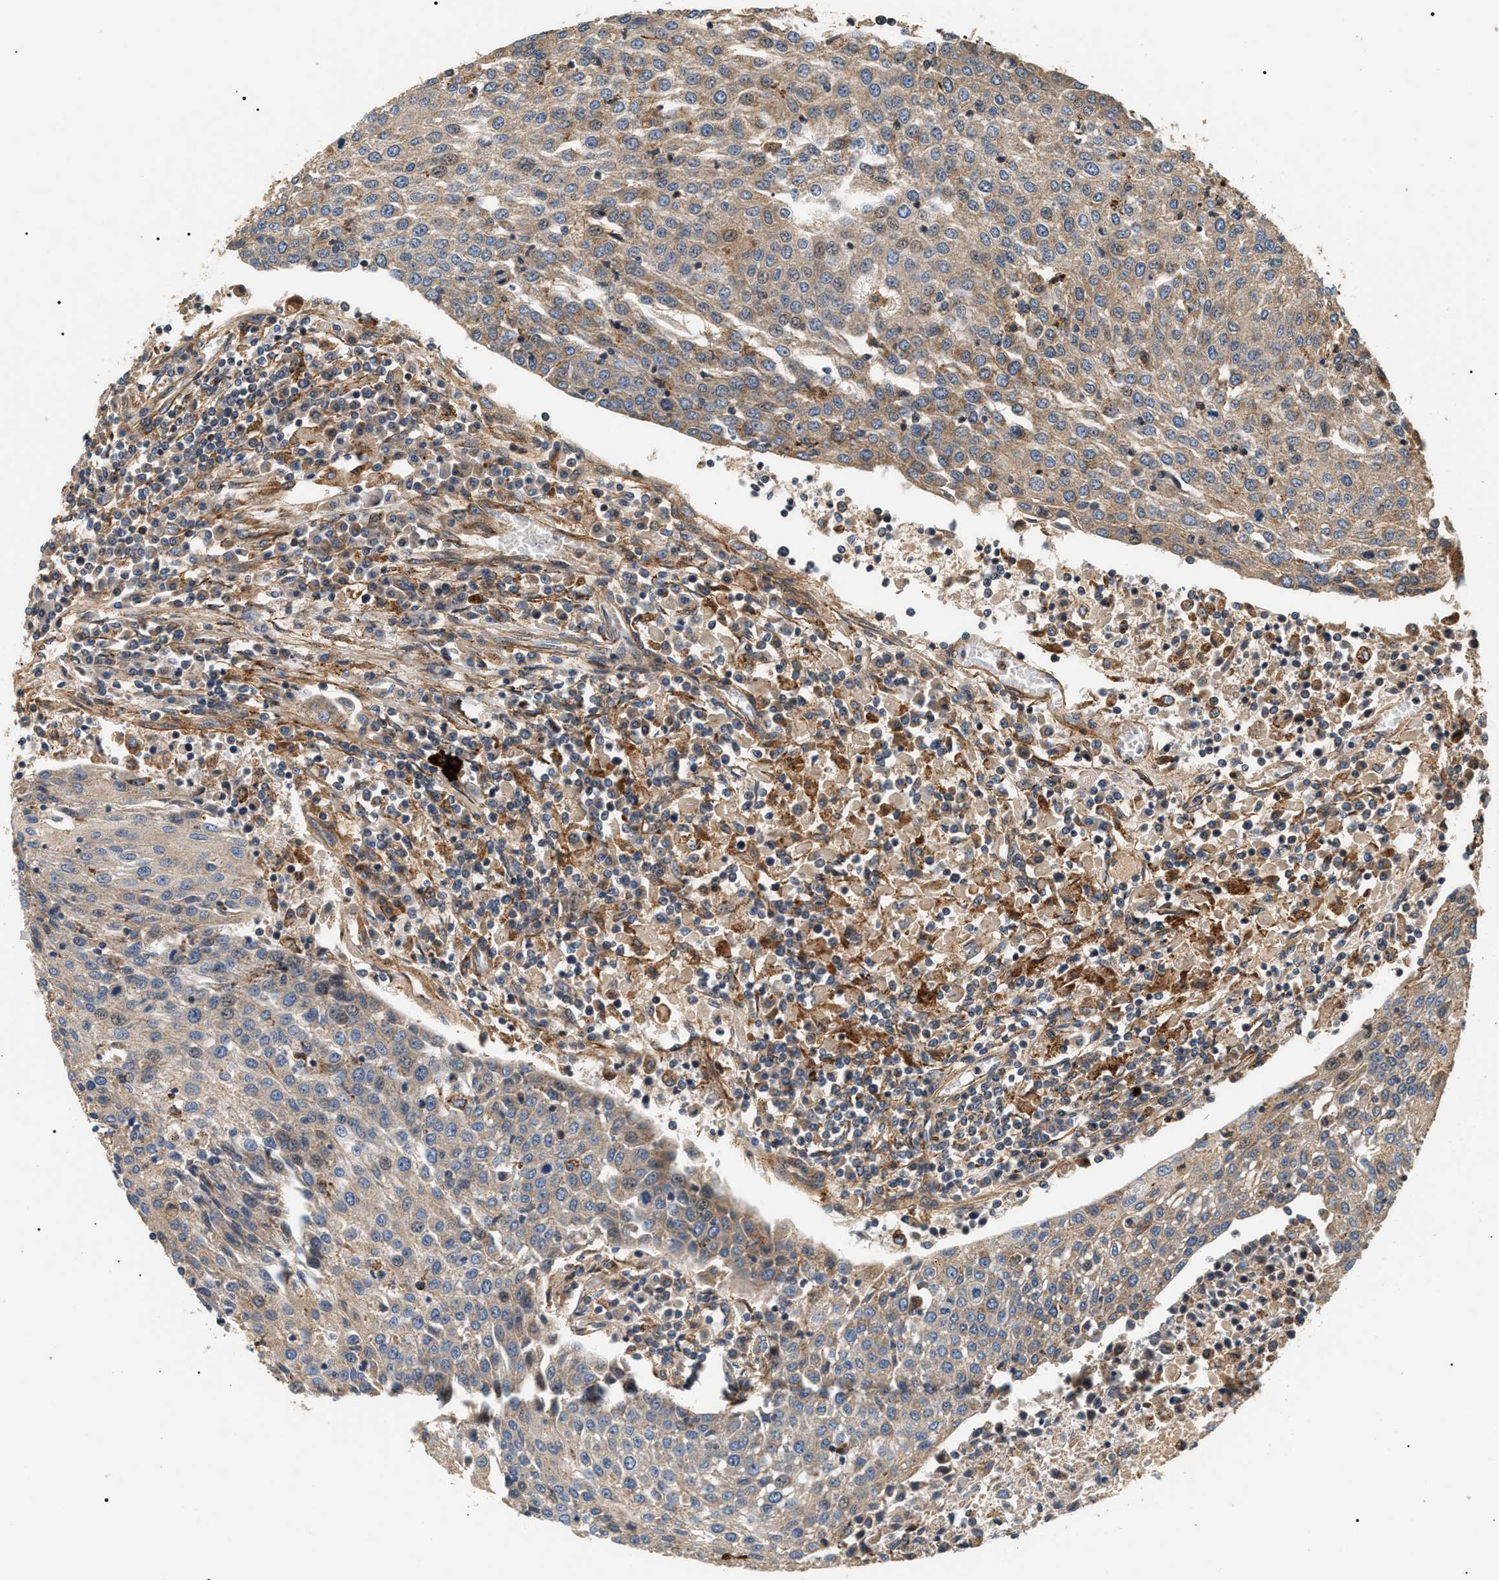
{"staining": {"intensity": "weak", "quantity": "25%-75%", "location": "cytoplasmic/membranous,nuclear"}, "tissue": "urothelial cancer", "cell_type": "Tumor cells", "image_type": "cancer", "snomed": [{"axis": "morphology", "description": "Urothelial carcinoma, High grade"}, {"axis": "topography", "description": "Urinary bladder"}], "caption": "DAB (3,3'-diaminobenzidine) immunohistochemical staining of urothelial cancer reveals weak cytoplasmic/membranous and nuclear protein staining in about 25%-75% of tumor cells. Ihc stains the protein in brown and the nuclei are stained blue.", "gene": "ZBTB26", "patient": {"sex": "female", "age": 85}}